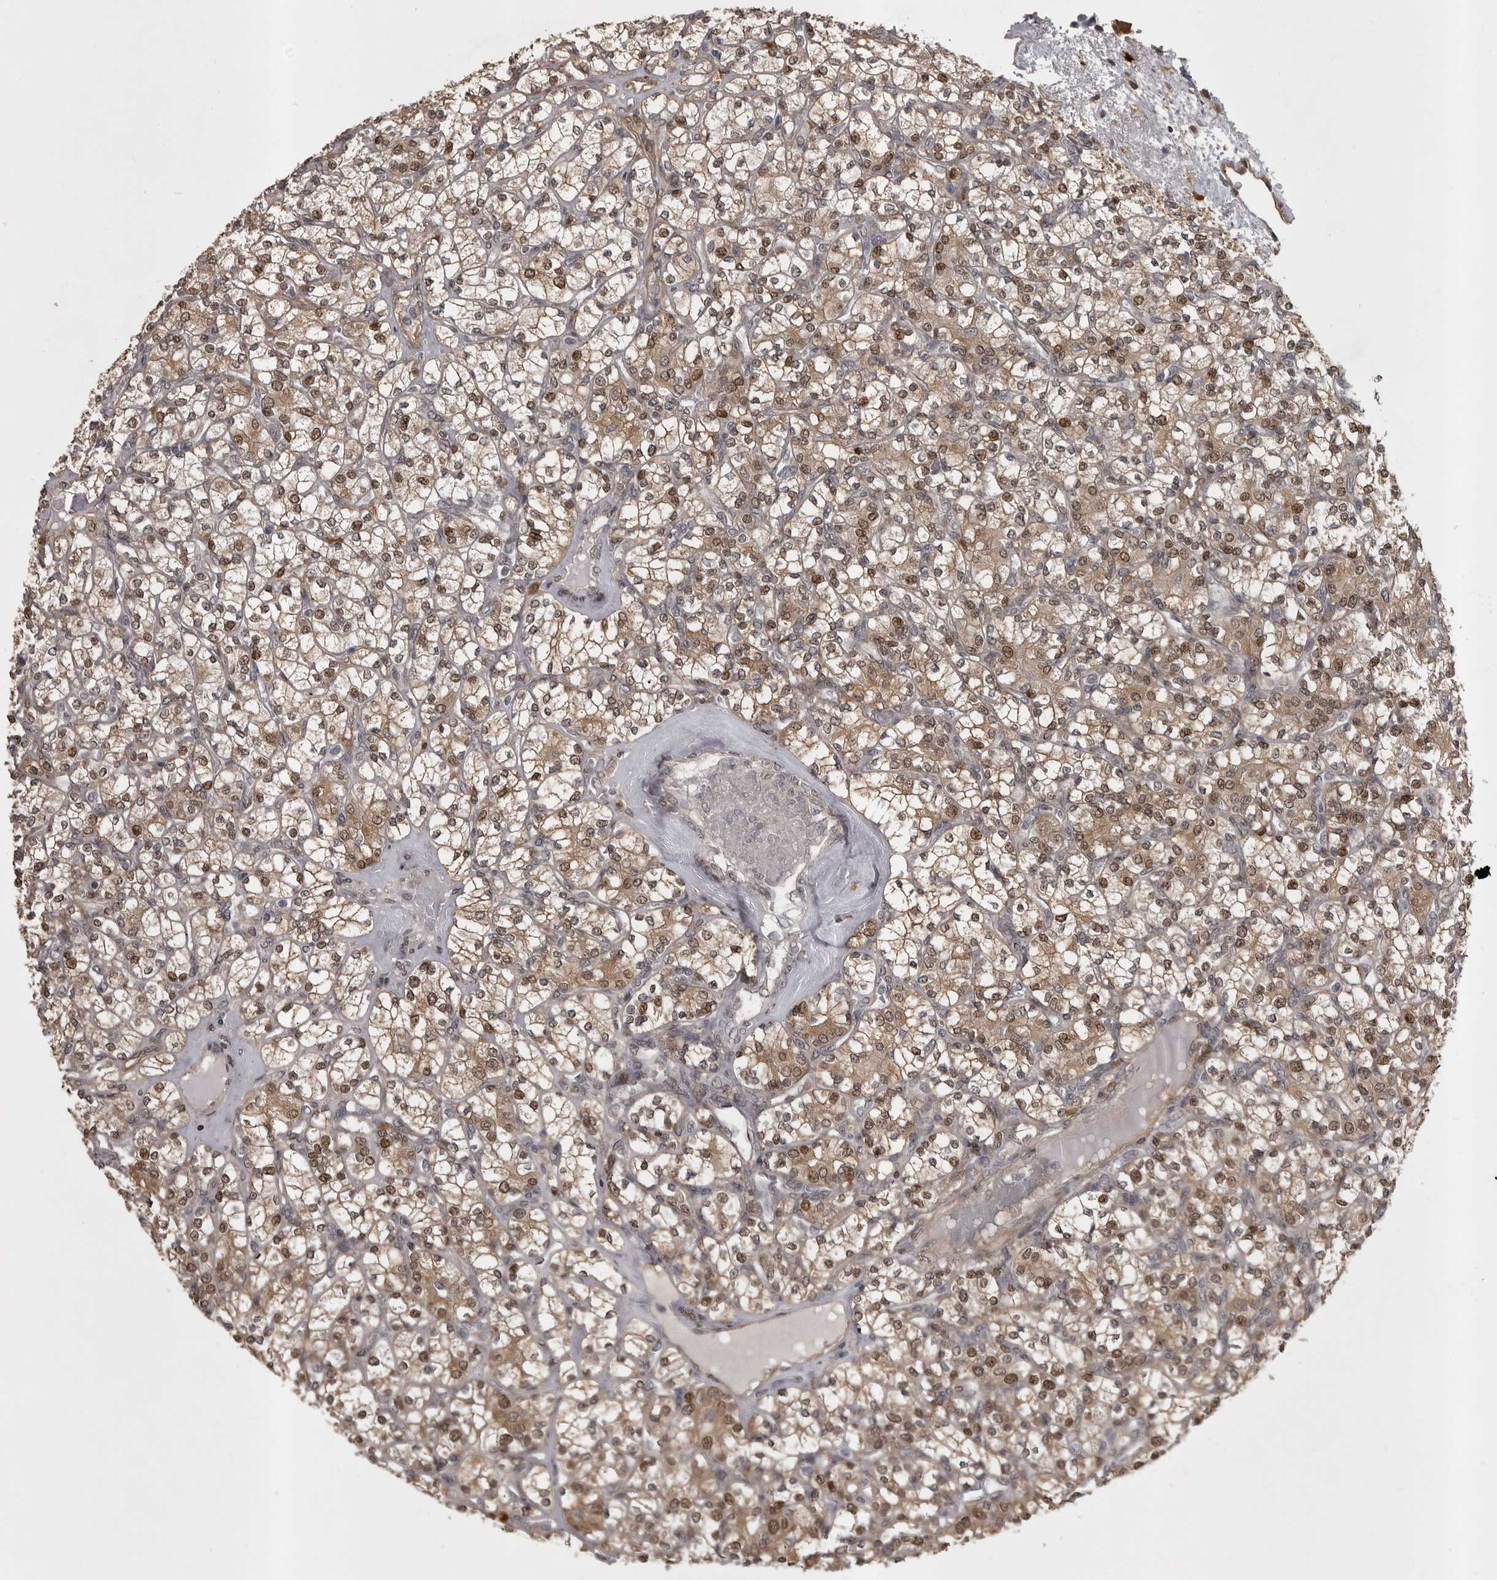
{"staining": {"intensity": "moderate", "quantity": ">75%", "location": "cytoplasmic/membranous,nuclear"}, "tissue": "renal cancer", "cell_type": "Tumor cells", "image_type": "cancer", "snomed": [{"axis": "morphology", "description": "Adenocarcinoma, NOS"}, {"axis": "topography", "description": "Kidney"}], "caption": "This photomicrograph exhibits immunohistochemistry staining of renal cancer, with medium moderate cytoplasmic/membranous and nuclear expression in about >75% of tumor cells.", "gene": "SNX16", "patient": {"sex": "male", "age": 77}}